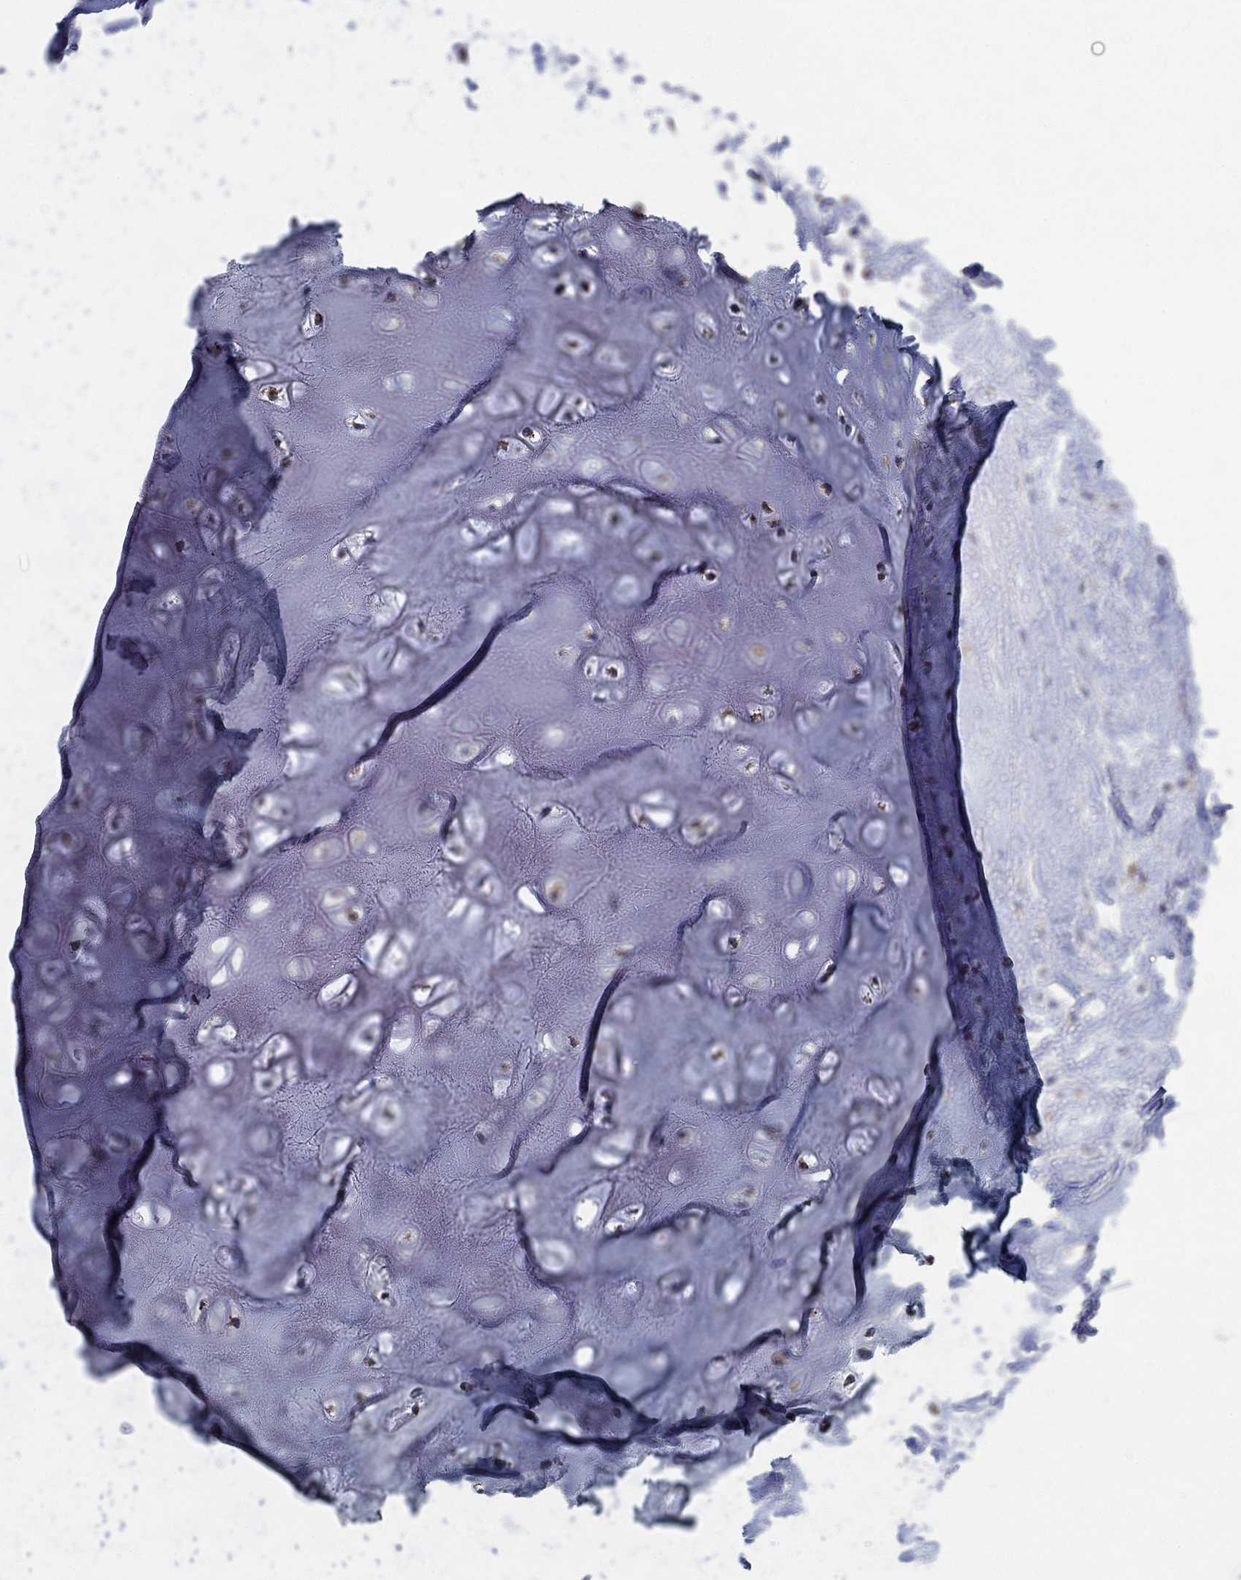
{"staining": {"intensity": "negative", "quantity": "none", "location": "none"}, "tissue": "adipose tissue", "cell_type": "Adipocytes", "image_type": "normal", "snomed": [{"axis": "morphology", "description": "Normal tissue, NOS"}, {"axis": "morphology", "description": "Squamous cell carcinoma, NOS"}, {"axis": "topography", "description": "Cartilage tissue"}, {"axis": "topography", "description": "Head-Neck"}], "caption": "A high-resolution photomicrograph shows IHC staining of unremarkable adipose tissue, which exhibits no significant staining in adipocytes. Brightfield microscopy of immunohistochemistry (IHC) stained with DAB (brown) and hematoxylin (blue), captured at high magnification.", "gene": "AGAP2", "patient": {"sex": "male", "age": 62}}